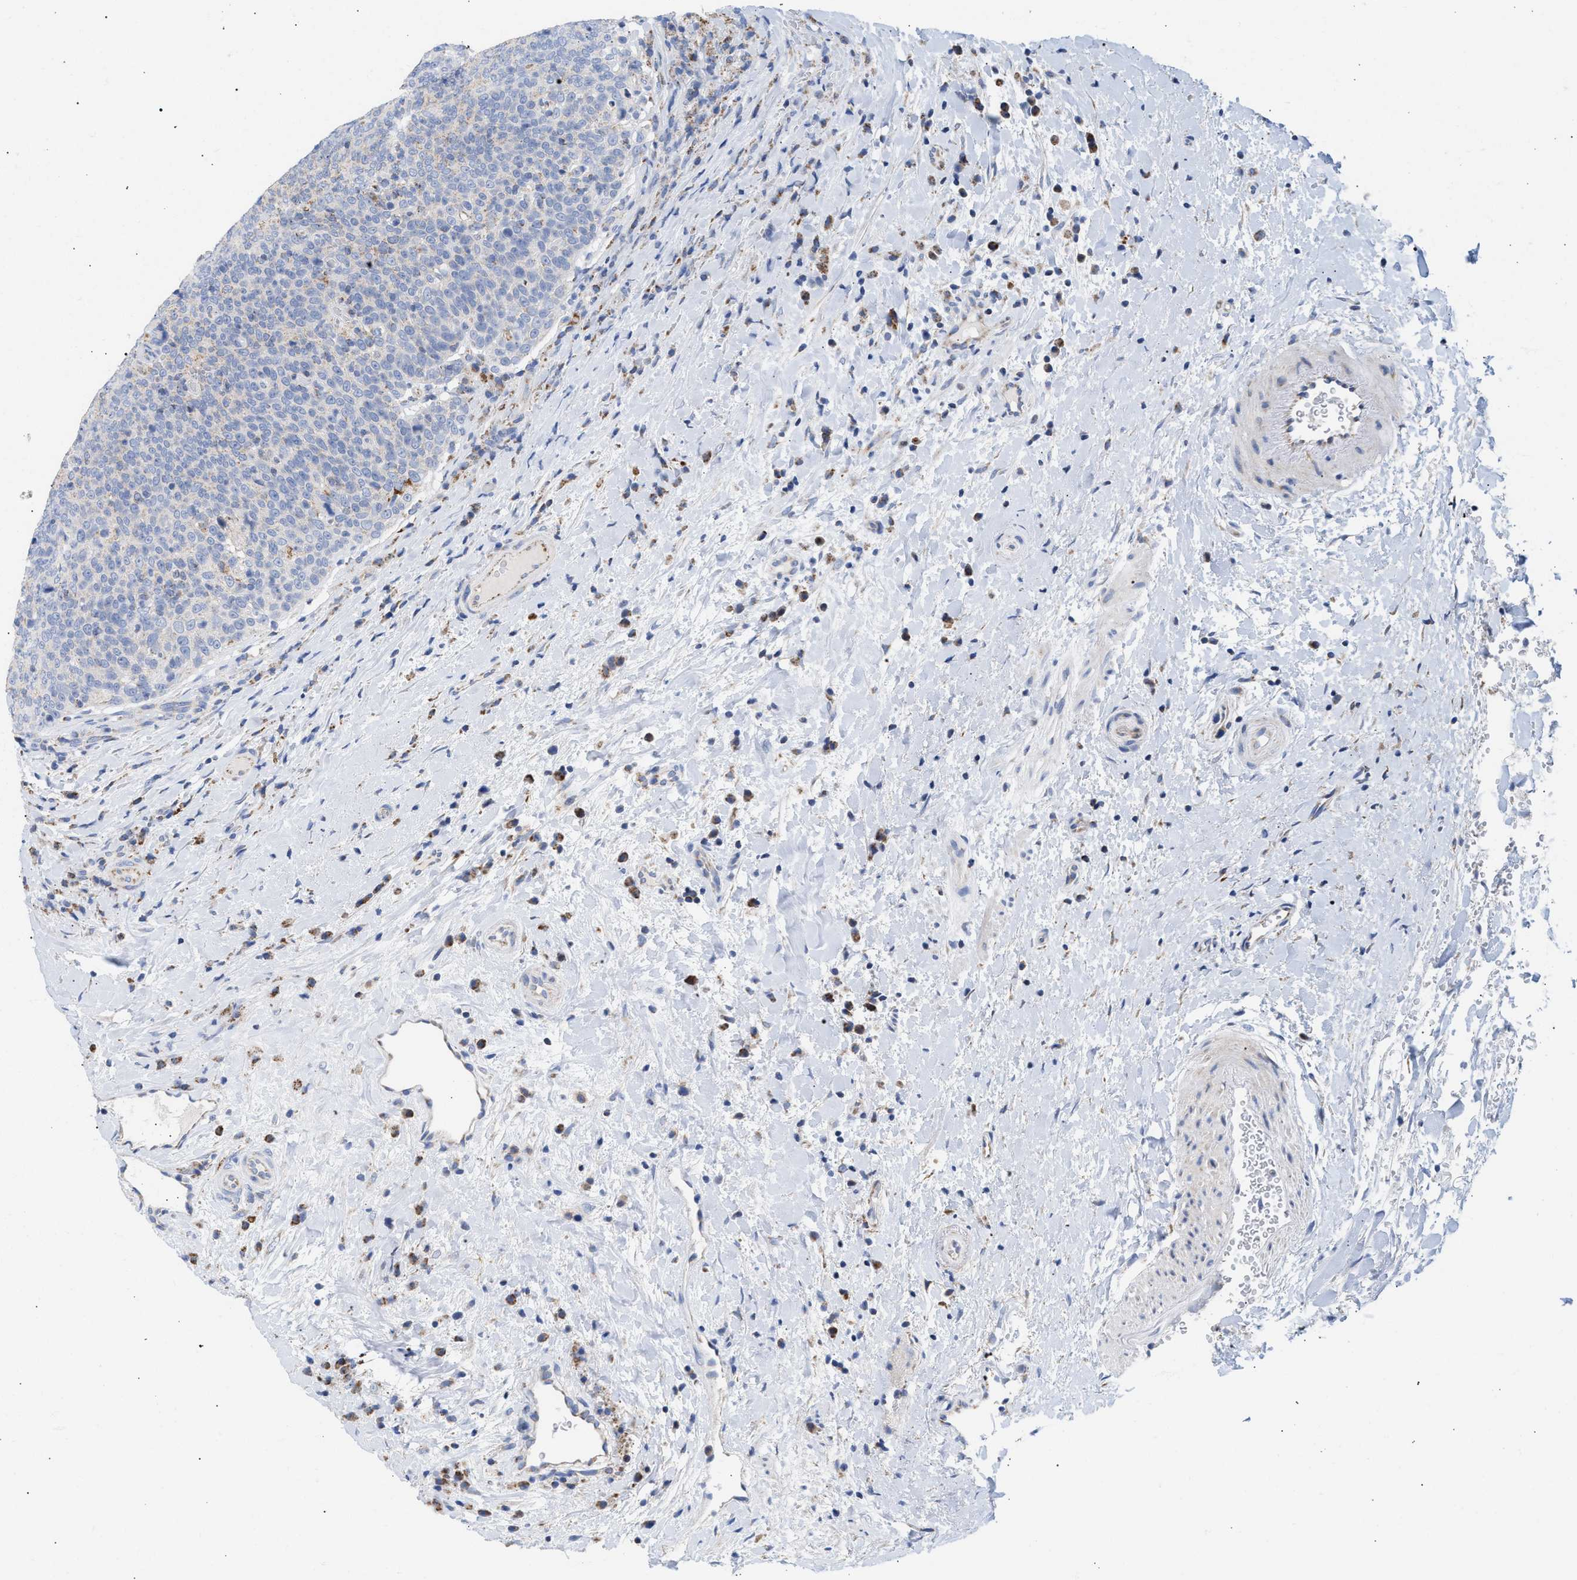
{"staining": {"intensity": "negative", "quantity": "none", "location": "none"}, "tissue": "head and neck cancer", "cell_type": "Tumor cells", "image_type": "cancer", "snomed": [{"axis": "morphology", "description": "Squamous cell carcinoma, NOS"}, {"axis": "morphology", "description": "Squamous cell carcinoma, metastatic, NOS"}, {"axis": "topography", "description": "Lymph node"}, {"axis": "topography", "description": "Head-Neck"}], "caption": "Head and neck squamous cell carcinoma was stained to show a protein in brown. There is no significant positivity in tumor cells.", "gene": "ACOT13", "patient": {"sex": "male", "age": 62}}